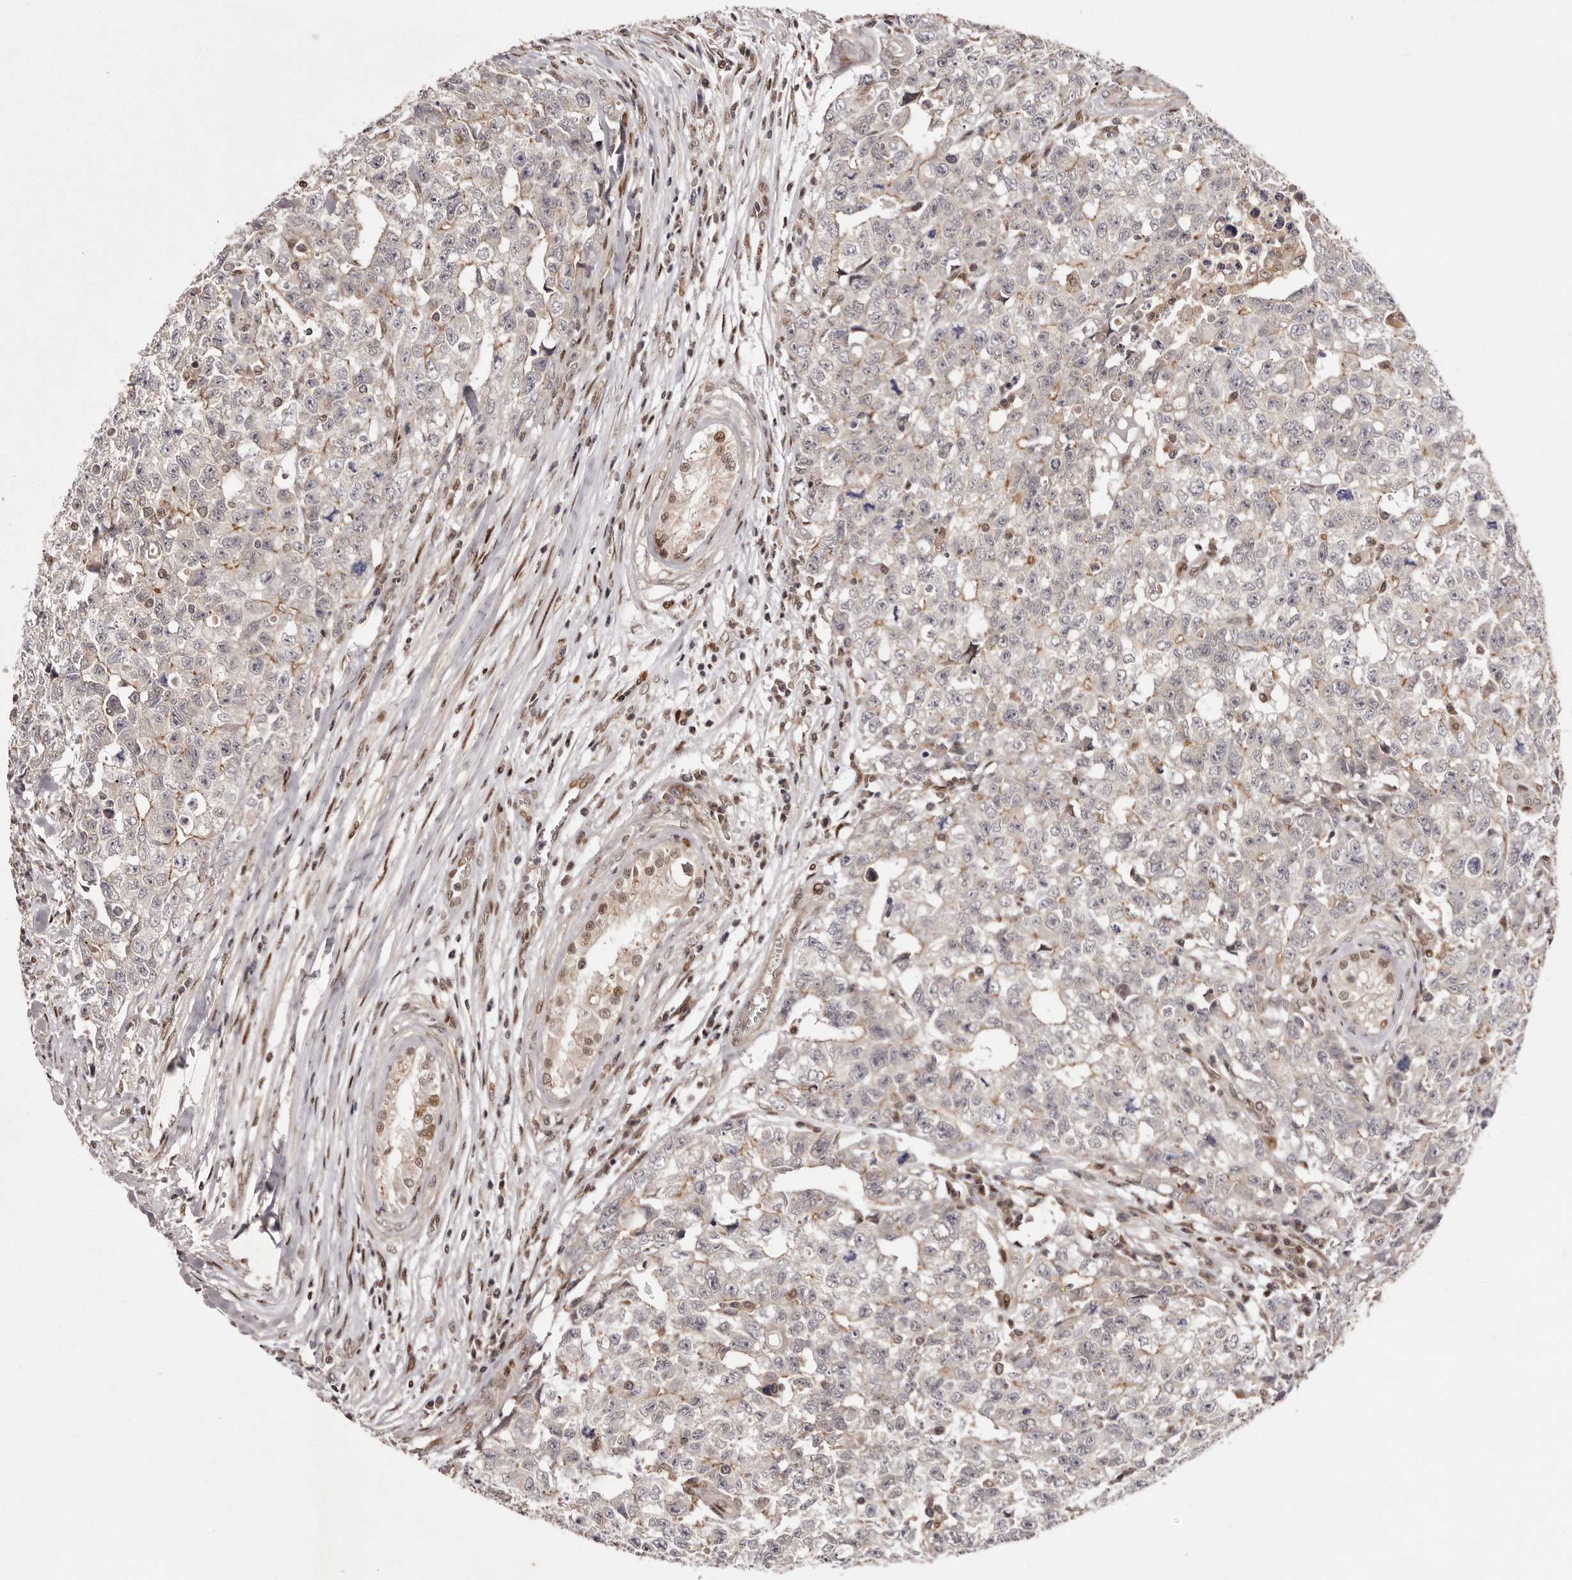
{"staining": {"intensity": "weak", "quantity": "<25%", "location": "cytoplasmic/membranous,nuclear"}, "tissue": "testis cancer", "cell_type": "Tumor cells", "image_type": "cancer", "snomed": [{"axis": "morphology", "description": "Carcinoma, Embryonal, NOS"}, {"axis": "topography", "description": "Testis"}], "caption": "Tumor cells are negative for protein expression in human testis embryonal carcinoma. The staining is performed using DAB brown chromogen with nuclei counter-stained in using hematoxylin.", "gene": "FBXO5", "patient": {"sex": "male", "age": 28}}